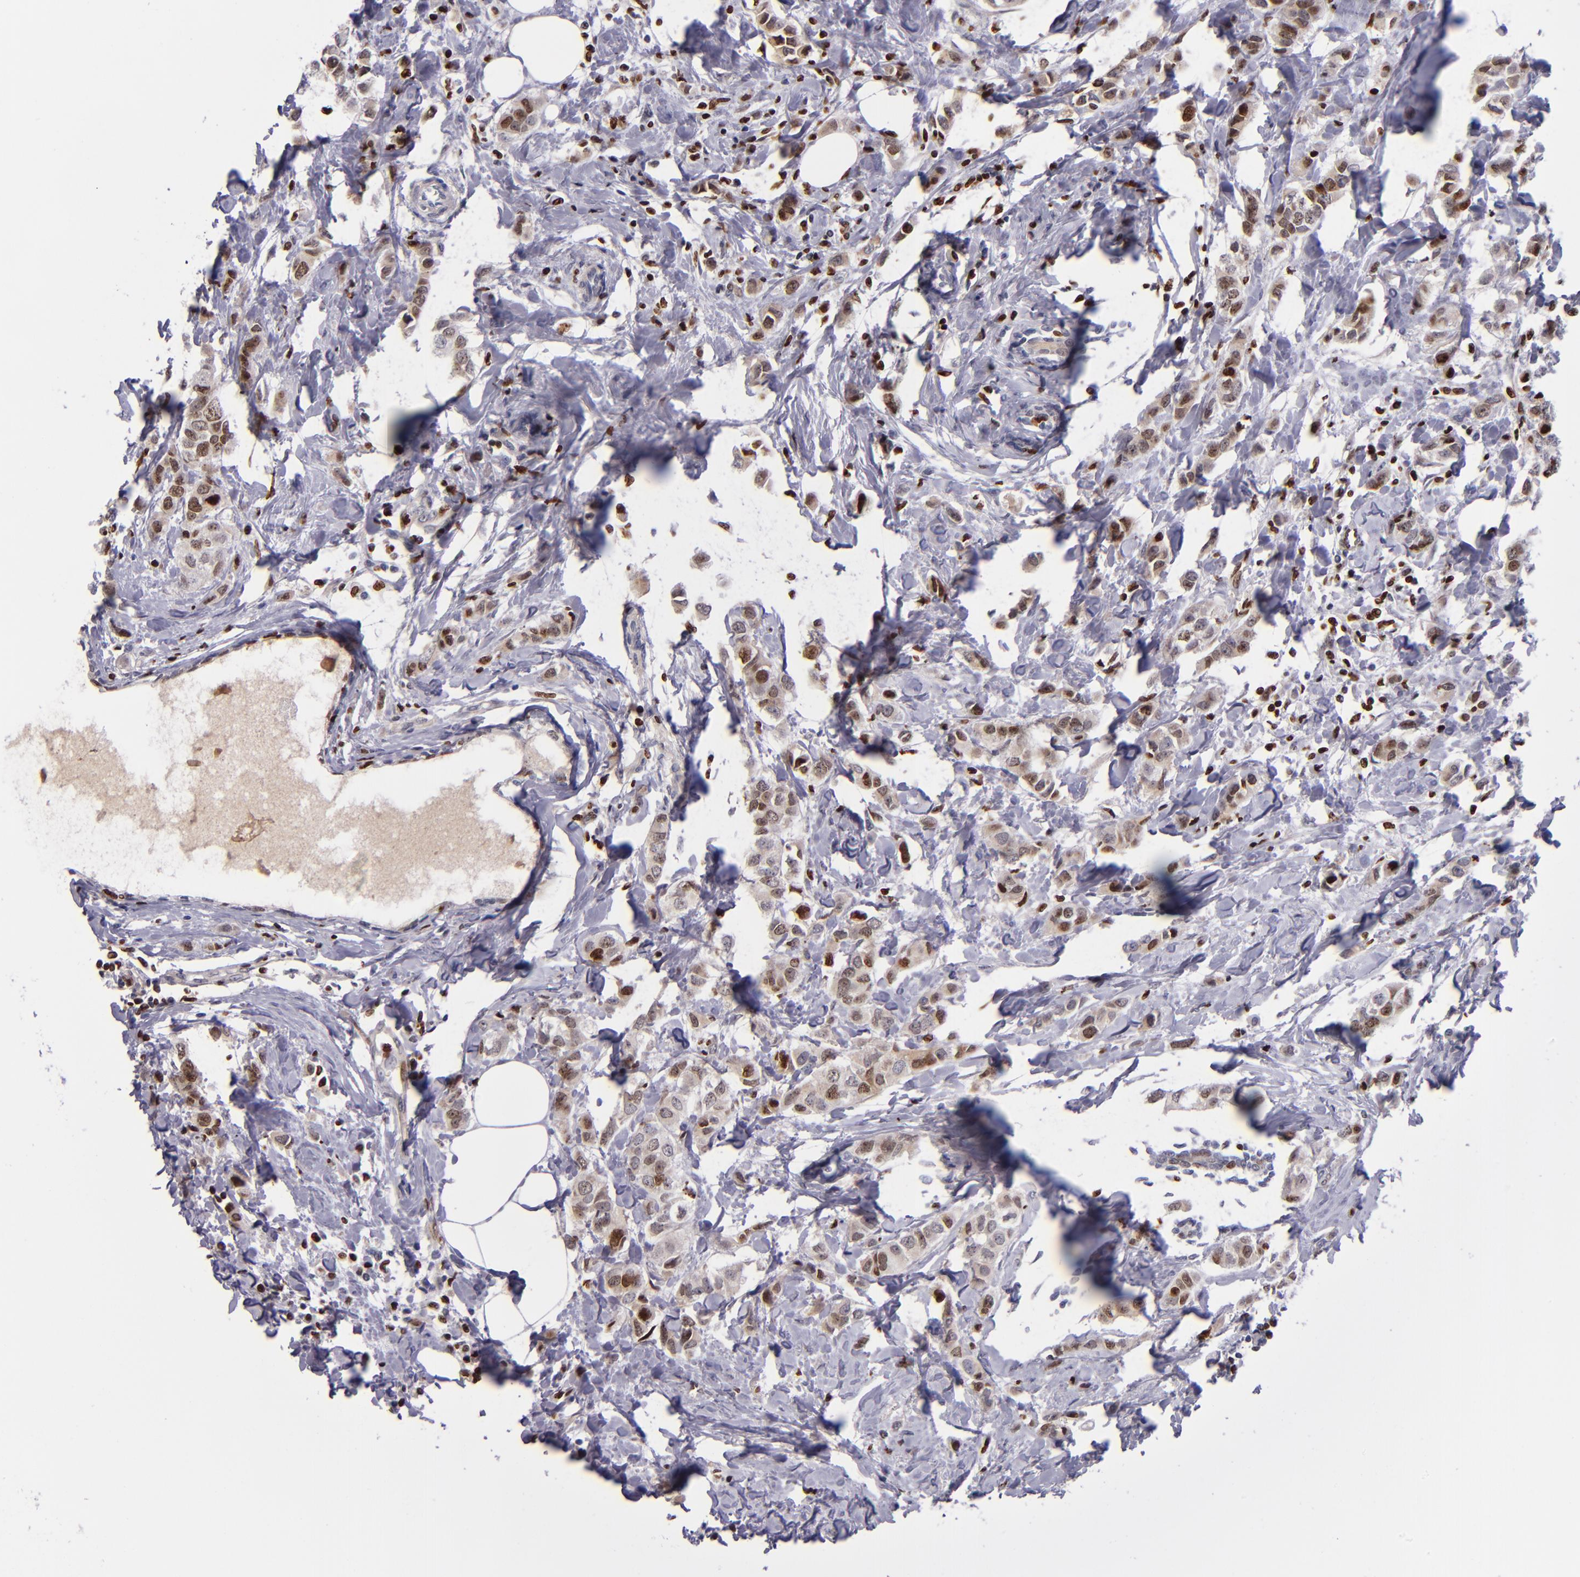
{"staining": {"intensity": "moderate", "quantity": ">75%", "location": "nuclear"}, "tissue": "breast cancer", "cell_type": "Tumor cells", "image_type": "cancer", "snomed": [{"axis": "morphology", "description": "Normal tissue, NOS"}, {"axis": "morphology", "description": "Duct carcinoma"}, {"axis": "topography", "description": "Breast"}], "caption": "Protein staining of infiltrating ductal carcinoma (breast) tissue exhibits moderate nuclear staining in approximately >75% of tumor cells.", "gene": "CDKL5", "patient": {"sex": "female", "age": 50}}